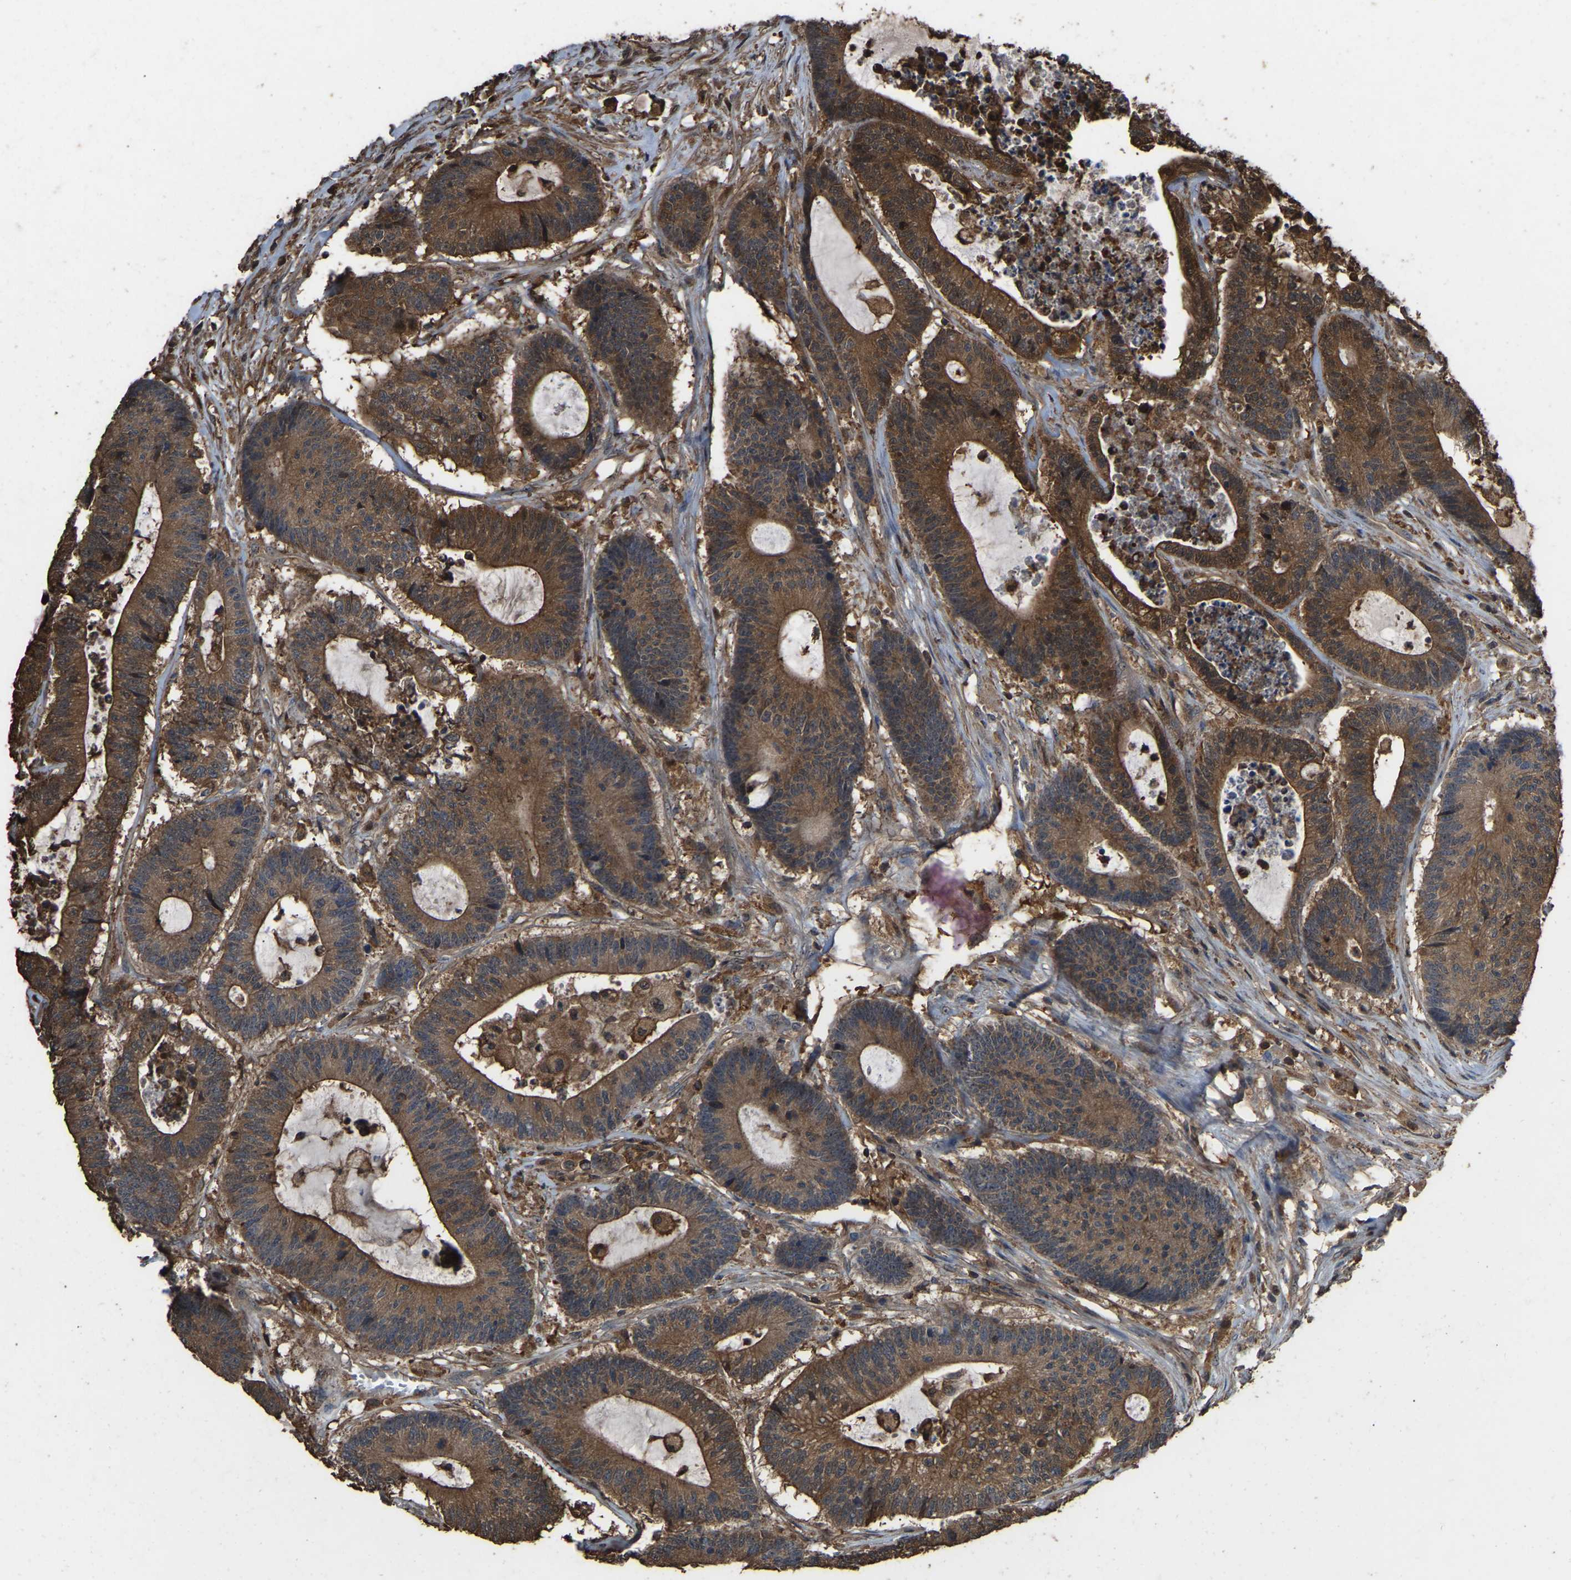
{"staining": {"intensity": "moderate", "quantity": ">75%", "location": "cytoplasmic/membranous"}, "tissue": "colorectal cancer", "cell_type": "Tumor cells", "image_type": "cancer", "snomed": [{"axis": "morphology", "description": "Adenocarcinoma, NOS"}, {"axis": "topography", "description": "Colon"}], "caption": "DAB (3,3'-diaminobenzidine) immunohistochemical staining of colorectal cancer displays moderate cytoplasmic/membranous protein expression in approximately >75% of tumor cells. (DAB (3,3'-diaminobenzidine) IHC, brown staining for protein, blue staining for nuclei).", "gene": "FHIT", "patient": {"sex": "female", "age": 84}}